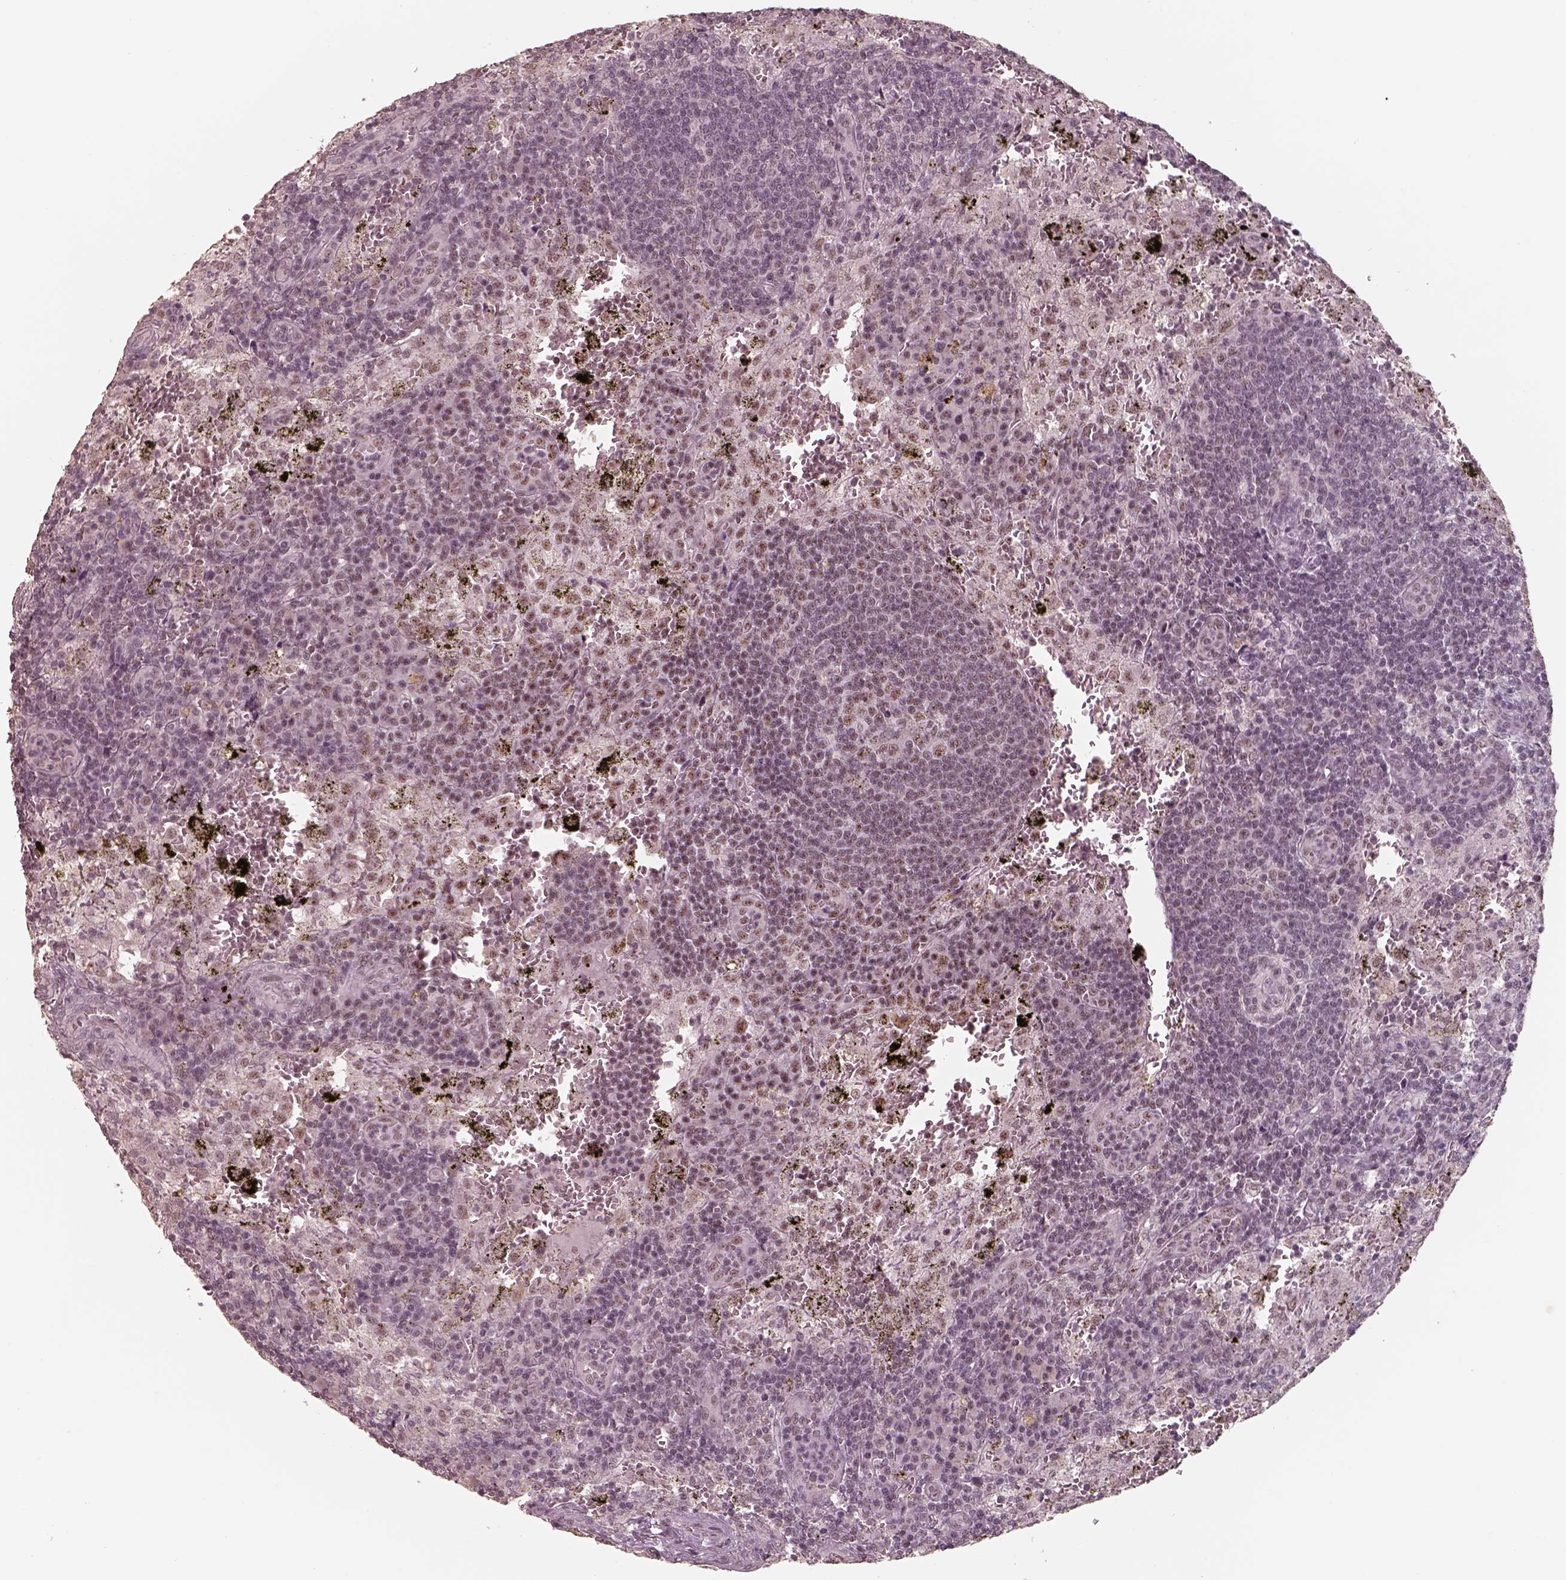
{"staining": {"intensity": "moderate", "quantity": "25%-75%", "location": "nuclear"}, "tissue": "lymph node", "cell_type": "Germinal center cells", "image_type": "normal", "snomed": [{"axis": "morphology", "description": "Normal tissue, NOS"}, {"axis": "topography", "description": "Lymph node"}], "caption": "Germinal center cells demonstrate medium levels of moderate nuclear expression in about 25%-75% of cells in normal lymph node.", "gene": "ATXN7L3", "patient": {"sex": "male", "age": 62}}